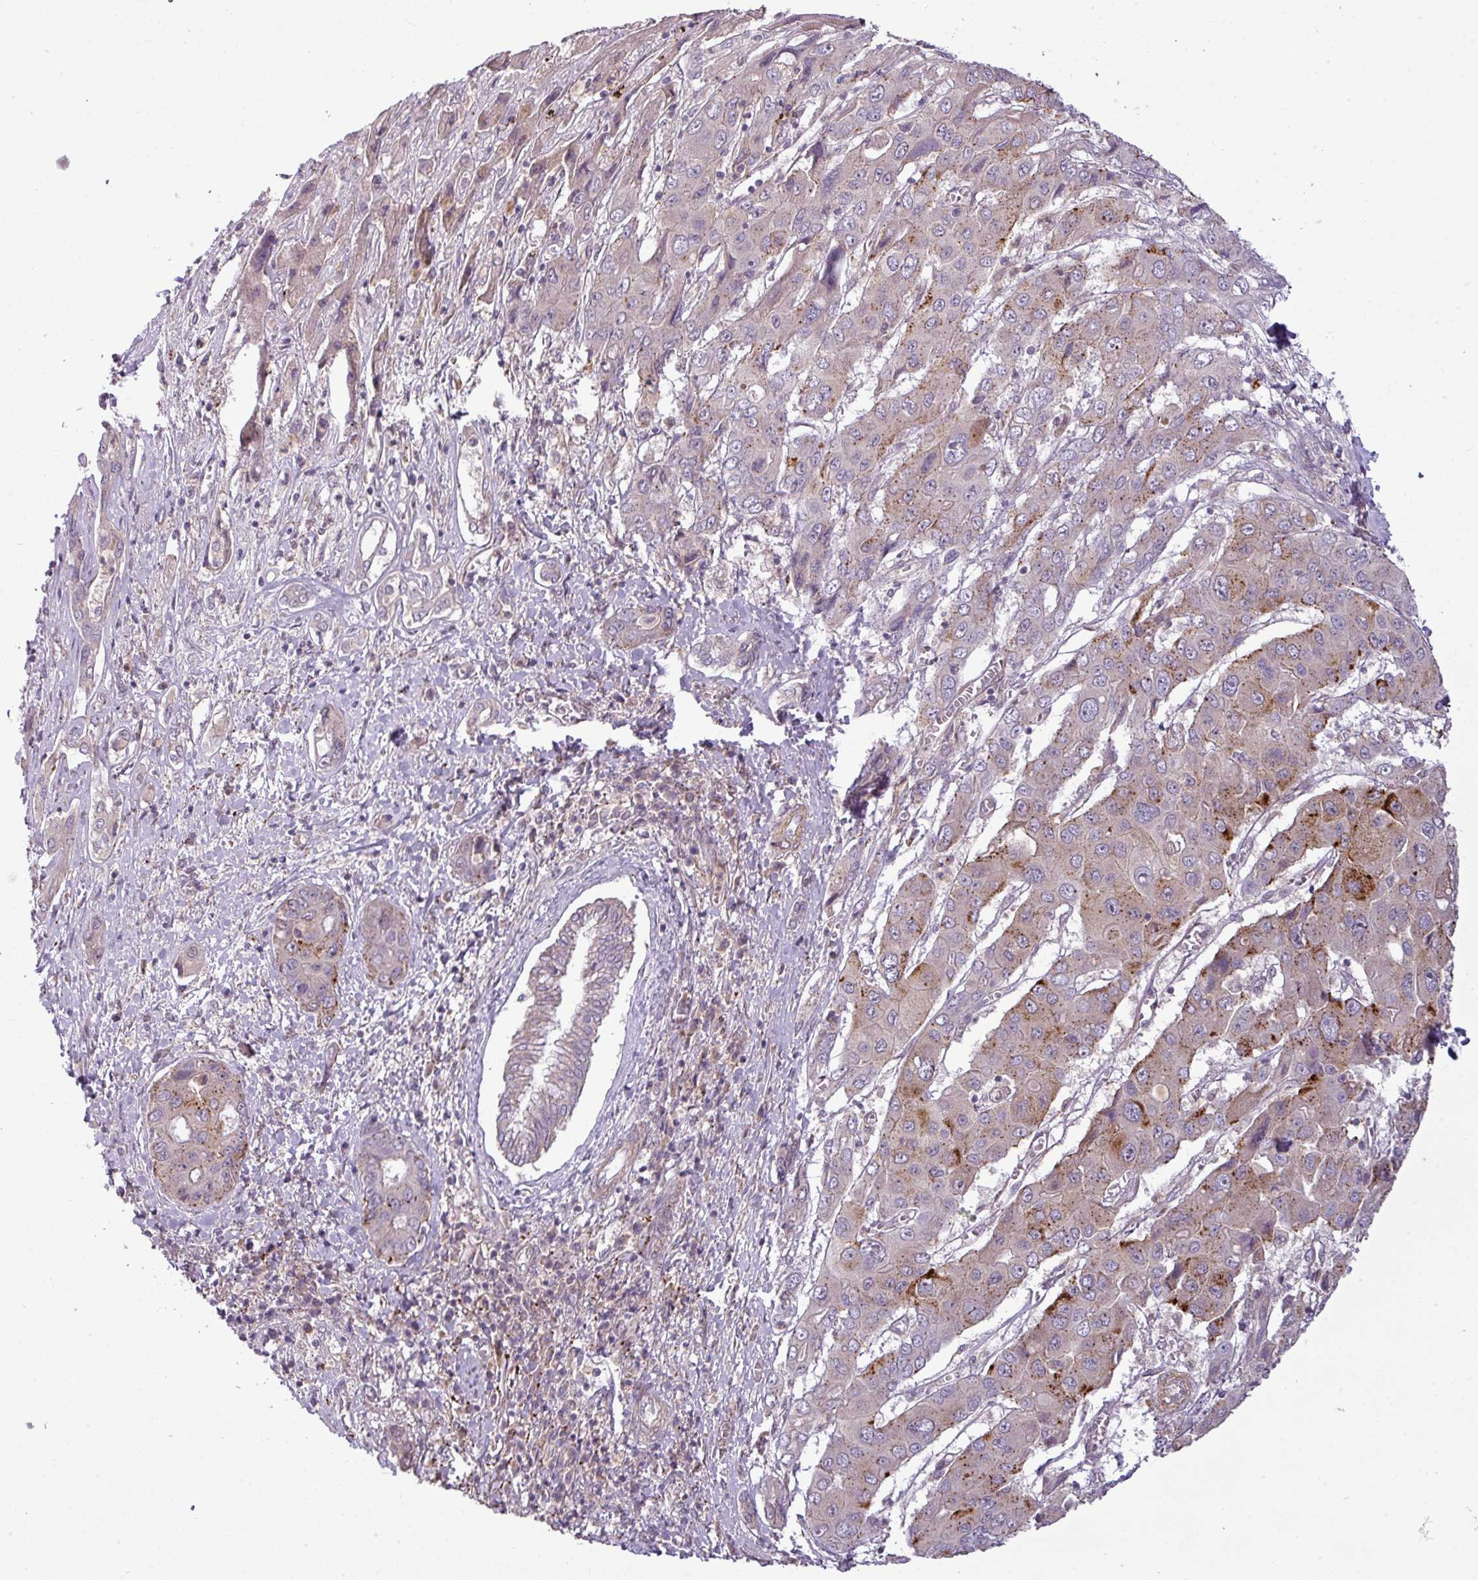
{"staining": {"intensity": "strong", "quantity": "<25%", "location": "cytoplasmic/membranous"}, "tissue": "liver cancer", "cell_type": "Tumor cells", "image_type": "cancer", "snomed": [{"axis": "morphology", "description": "Cholangiocarcinoma"}, {"axis": "topography", "description": "Liver"}], "caption": "Protein staining of liver cancer (cholangiocarcinoma) tissue displays strong cytoplasmic/membranous staining in approximately <25% of tumor cells. The protein of interest is shown in brown color, while the nuclei are stained blue.", "gene": "ZNF35", "patient": {"sex": "male", "age": 67}}